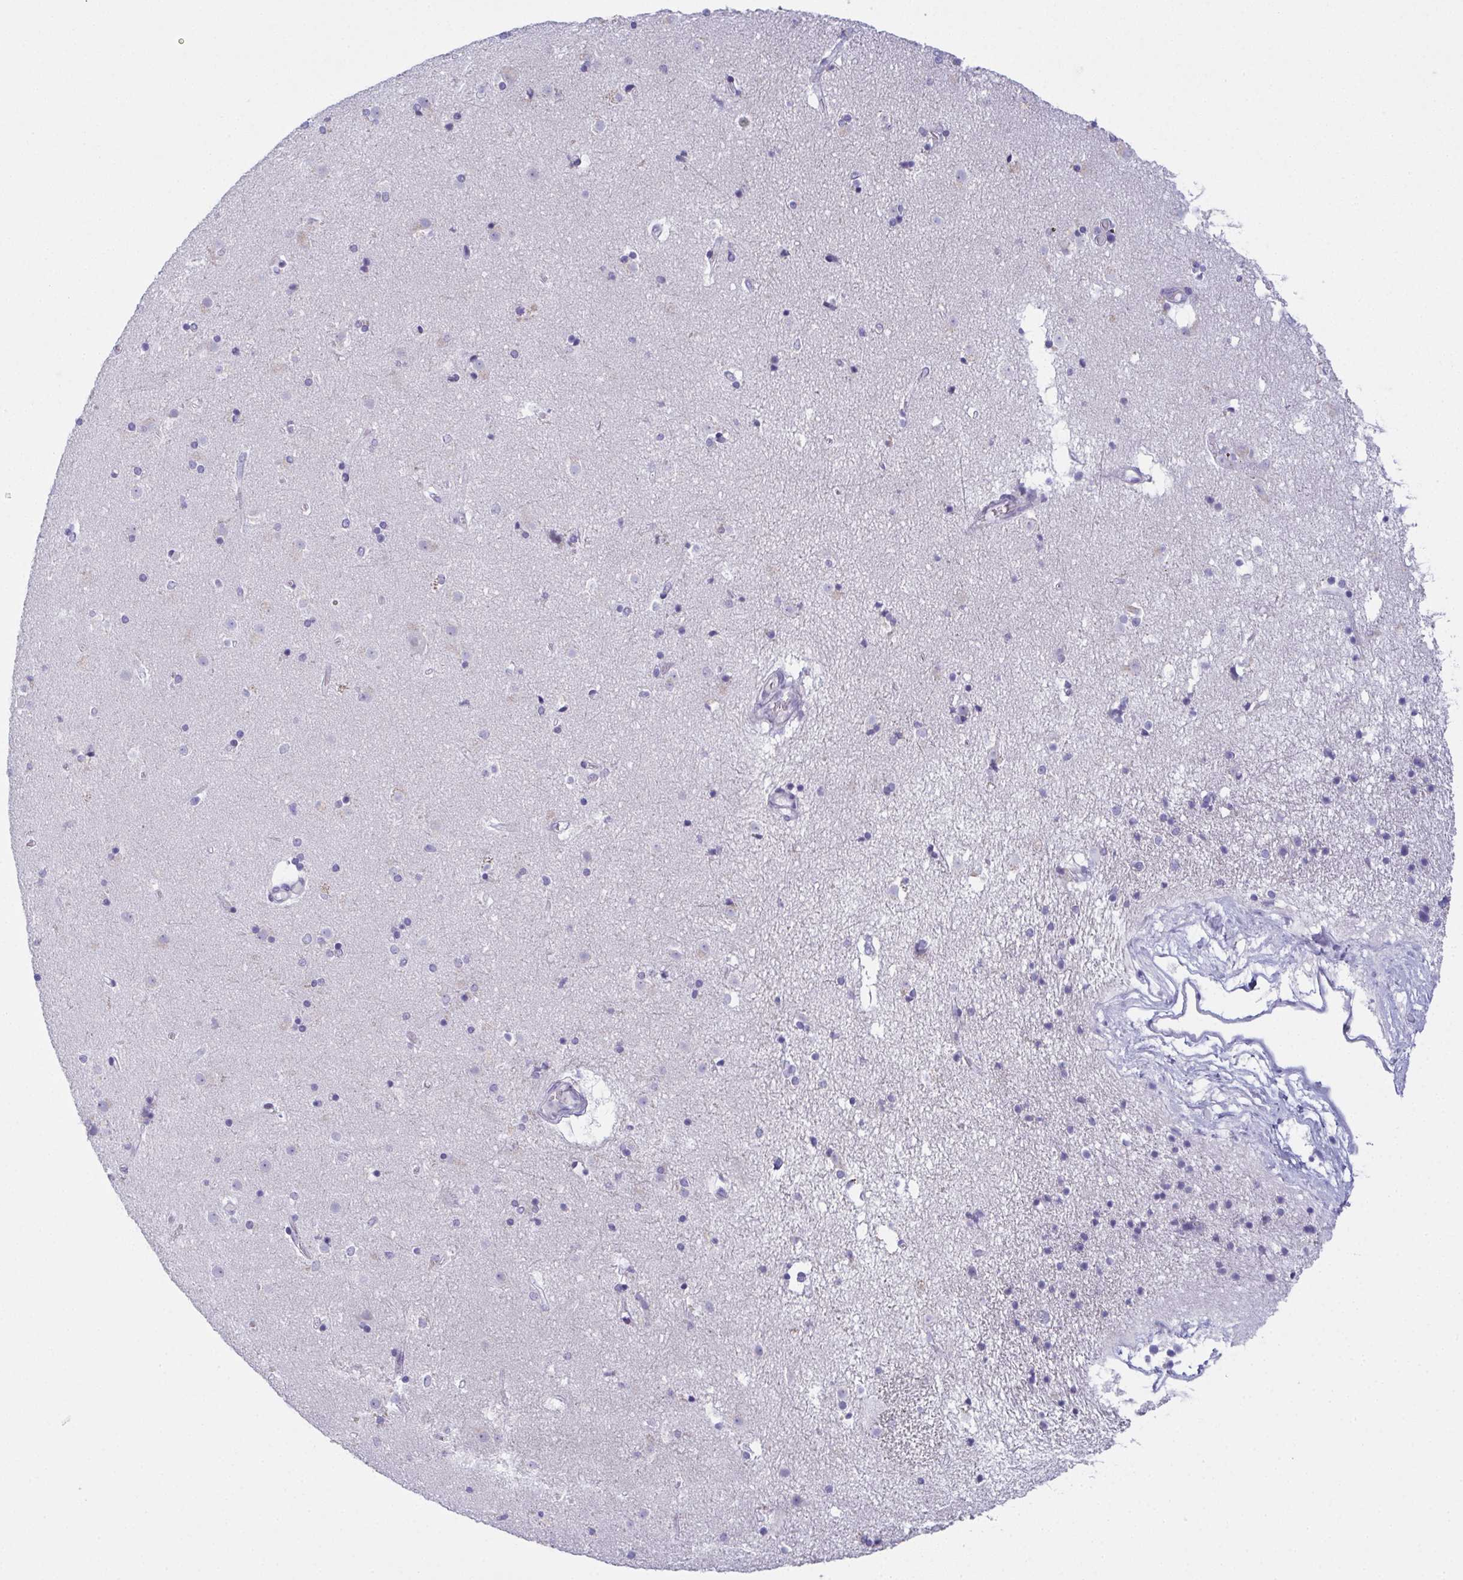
{"staining": {"intensity": "negative", "quantity": "none", "location": "none"}, "tissue": "caudate", "cell_type": "Glial cells", "image_type": "normal", "snomed": [{"axis": "morphology", "description": "Normal tissue, NOS"}, {"axis": "topography", "description": "Lateral ventricle wall"}], "caption": "This is an immunohistochemistry micrograph of benign caudate. There is no staining in glial cells.", "gene": "SLC36A2", "patient": {"sex": "female", "age": 71}}